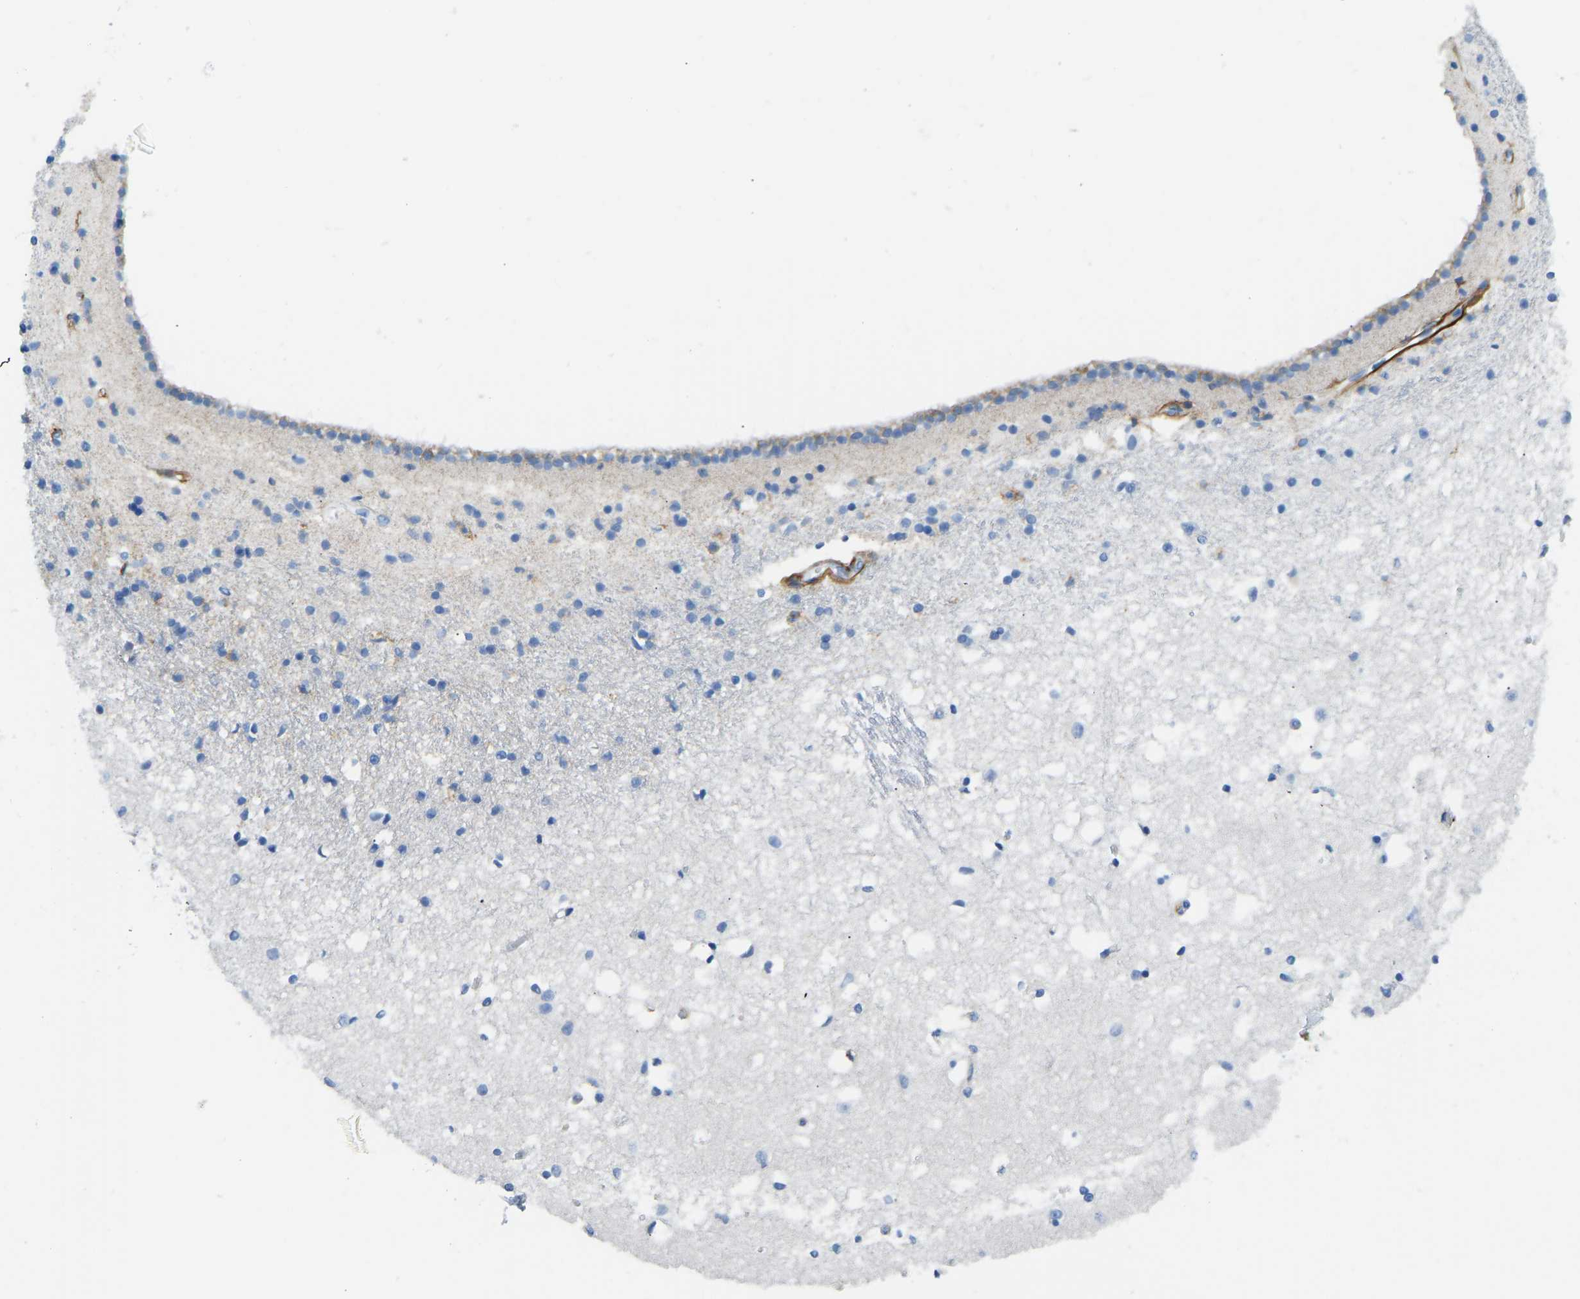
{"staining": {"intensity": "negative", "quantity": "none", "location": "none"}, "tissue": "caudate", "cell_type": "Glial cells", "image_type": "normal", "snomed": [{"axis": "morphology", "description": "Normal tissue, NOS"}, {"axis": "topography", "description": "Lateral ventricle wall"}], "caption": "Human caudate stained for a protein using immunohistochemistry (IHC) shows no positivity in glial cells.", "gene": "COL15A1", "patient": {"sex": "male", "age": 45}}